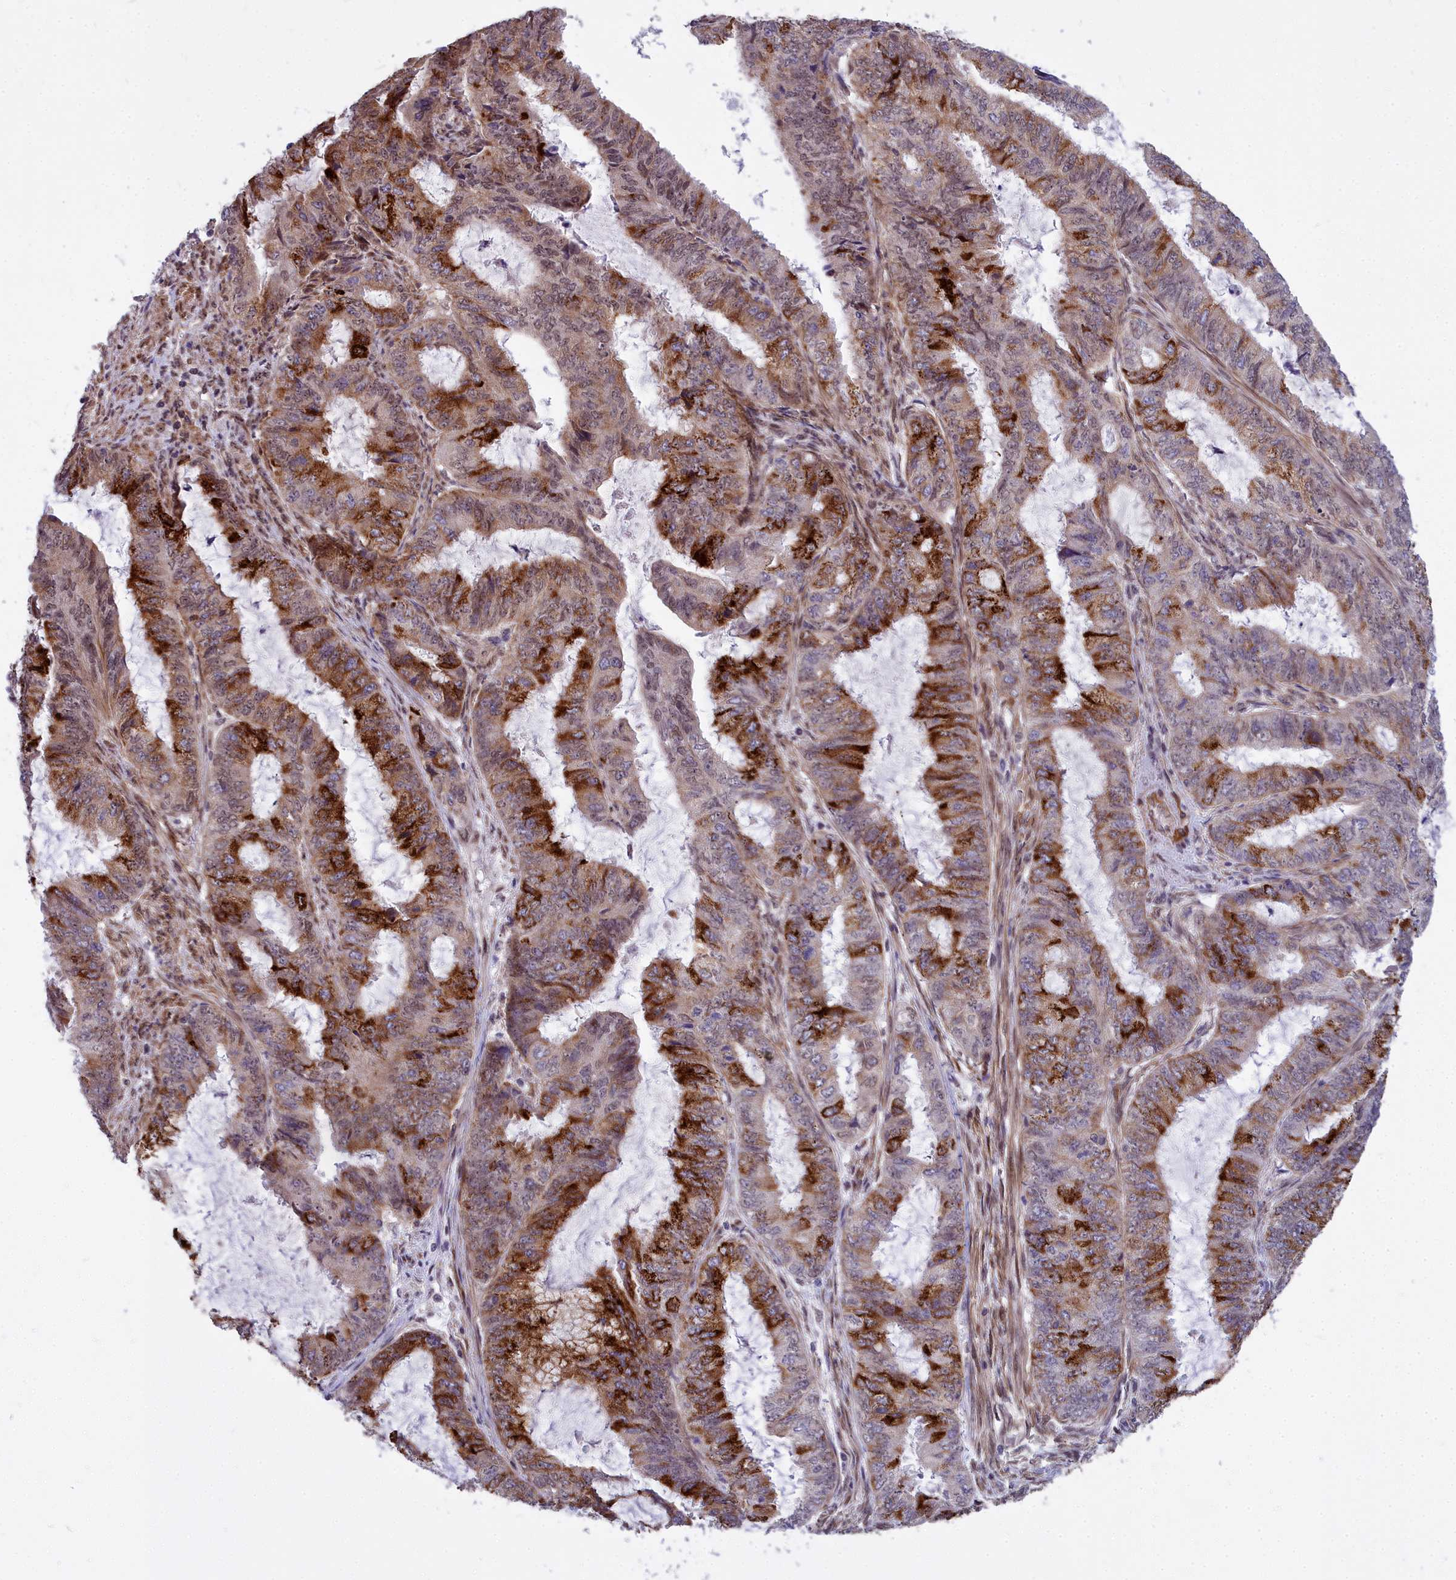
{"staining": {"intensity": "strong", "quantity": "25%-75%", "location": "cytoplasmic/membranous"}, "tissue": "endometrial cancer", "cell_type": "Tumor cells", "image_type": "cancer", "snomed": [{"axis": "morphology", "description": "Adenocarcinoma, NOS"}, {"axis": "topography", "description": "Endometrium"}], "caption": "High-magnification brightfield microscopy of adenocarcinoma (endometrial) stained with DAB (3,3'-diaminobenzidine) (brown) and counterstained with hematoxylin (blue). tumor cells exhibit strong cytoplasmic/membranous staining is present in approximately25%-75% of cells. The protein of interest is stained brown, and the nuclei are stained in blue (DAB IHC with brightfield microscopy, high magnification).", "gene": "ABCB8", "patient": {"sex": "female", "age": 51}}